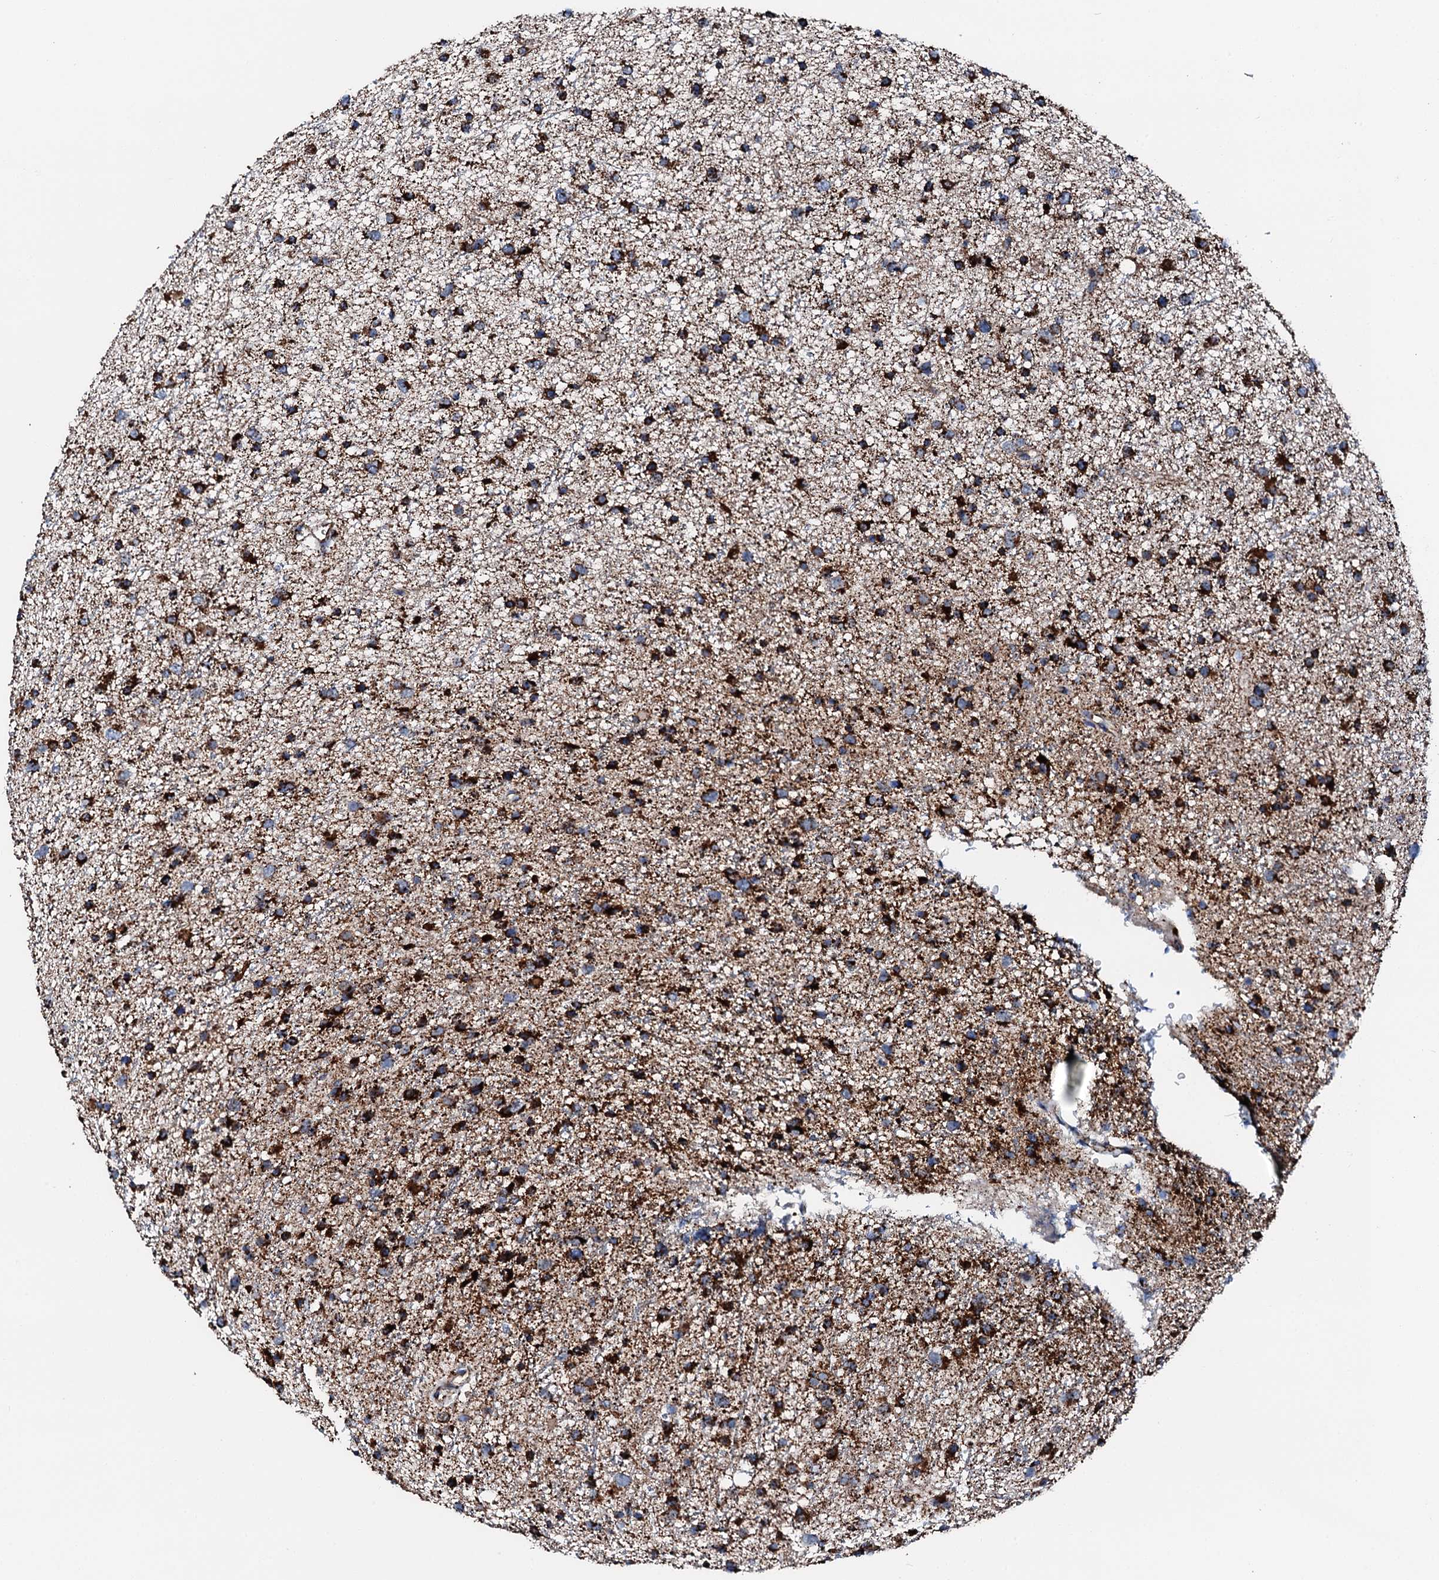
{"staining": {"intensity": "strong", "quantity": ">75%", "location": "cytoplasmic/membranous"}, "tissue": "glioma", "cell_type": "Tumor cells", "image_type": "cancer", "snomed": [{"axis": "morphology", "description": "Glioma, malignant, Low grade"}, {"axis": "topography", "description": "Cerebral cortex"}], "caption": "Strong cytoplasmic/membranous protein staining is present in approximately >75% of tumor cells in malignant low-grade glioma. (Stains: DAB (3,3'-diaminobenzidine) in brown, nuclei in blue, Microscopy: brightfield microscopy at high magnification).", "gene": "HADH", "patient": {"sex": "female", "age": 39}}